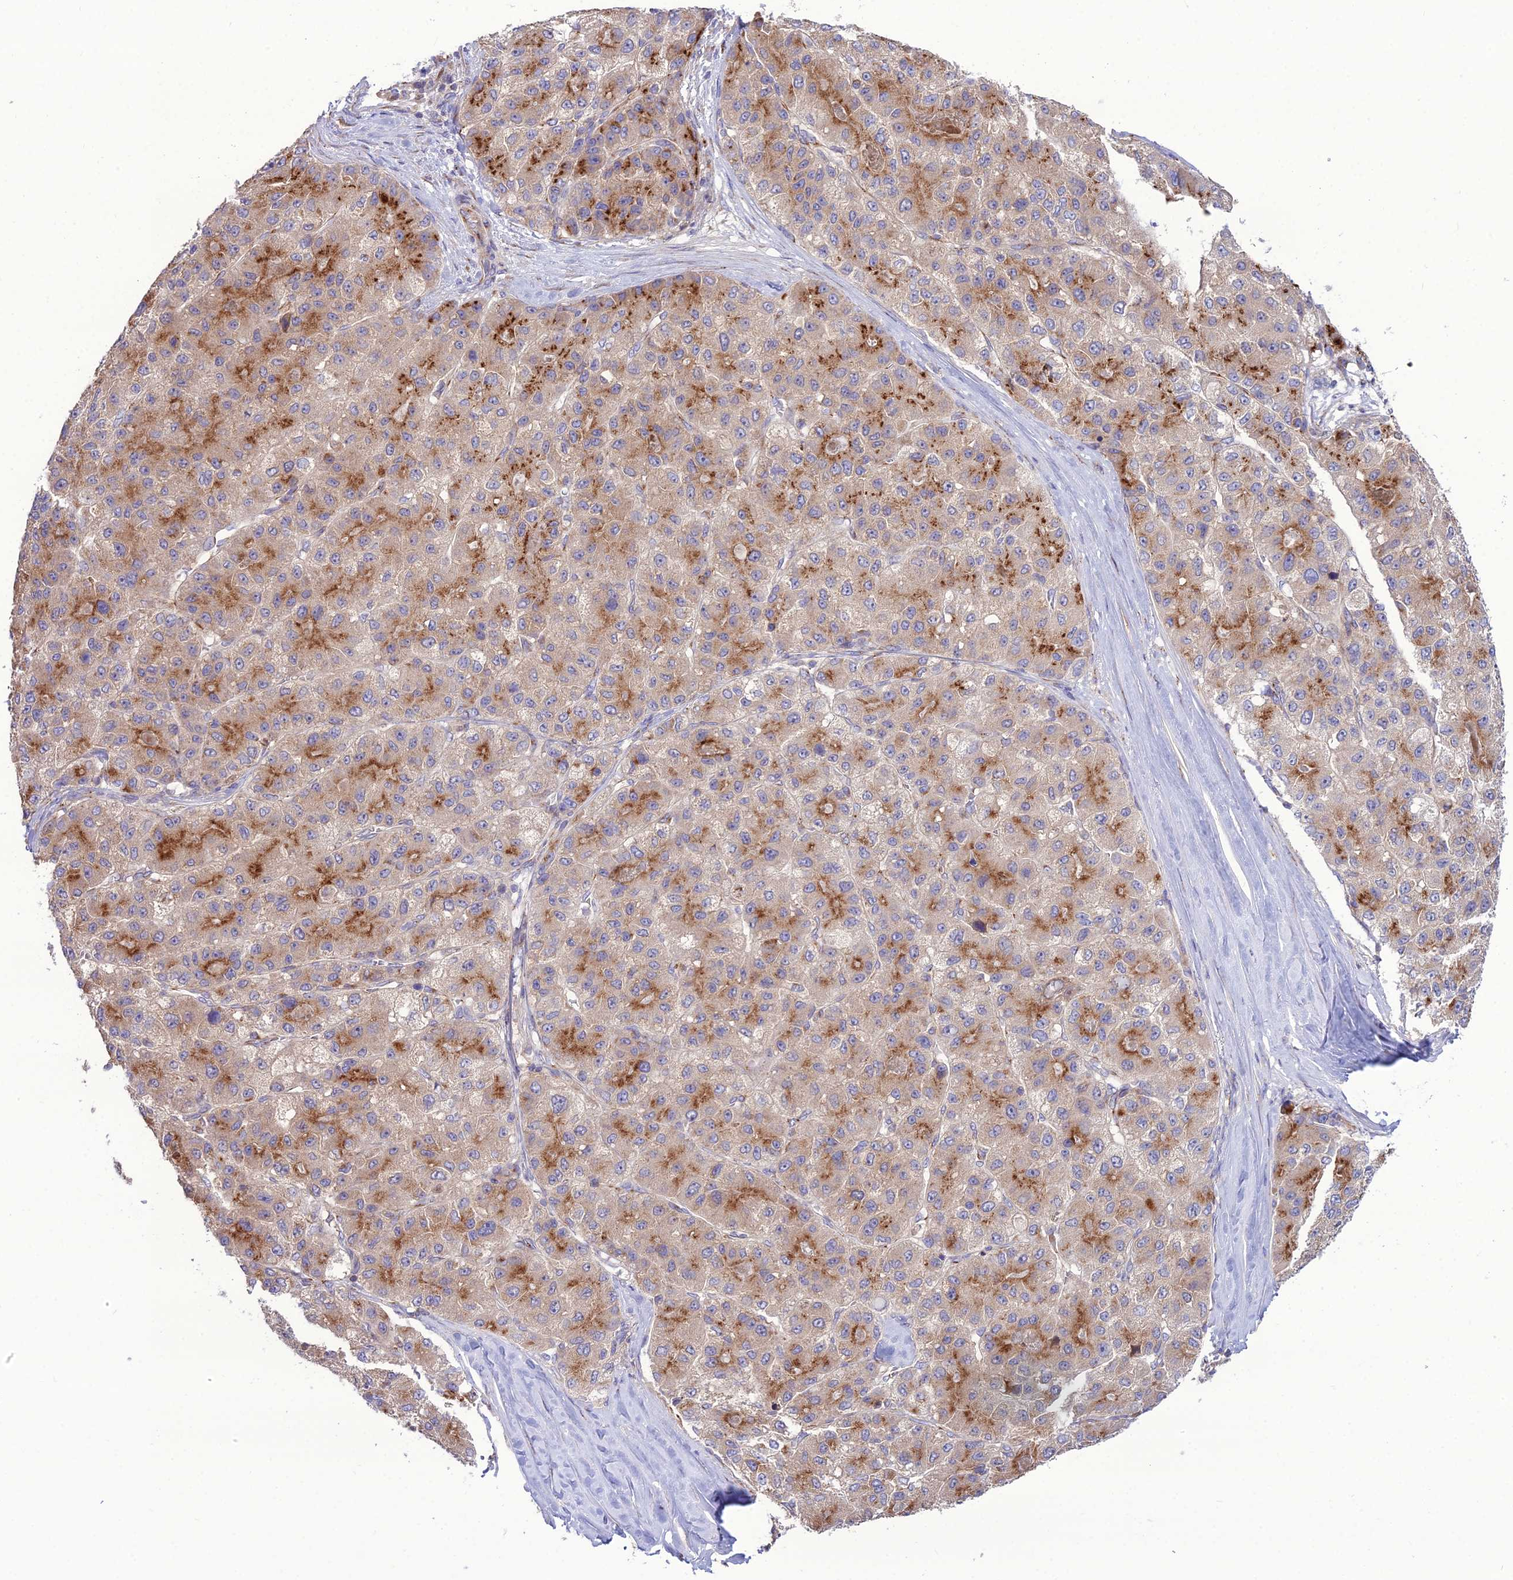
{"staining": {"intensity": "strong", "quantity": "25%-75%", "location": "cytoplasmic/membranous"}, "tissue": "liver cancer", "cell_type": "Tumor cells", "image_type": "cancer", "snomed": [{"axis": "morphology", "description": "Carcinoma, Hepatocellular, NOS"}, {"axis": "topography", "description": "Liver"}], "caption": "Protein expression analysis of liver cancer displays strong cytoplasmic/membranous staining in approximately 25%-75% of tumor cells. (DAB (3,3'-diaminobenzidine) = brown stain, brightfield microscopy at high magnification).", "gene": "SPRYD7", "patient": {"sex": "male", "age": 80}}